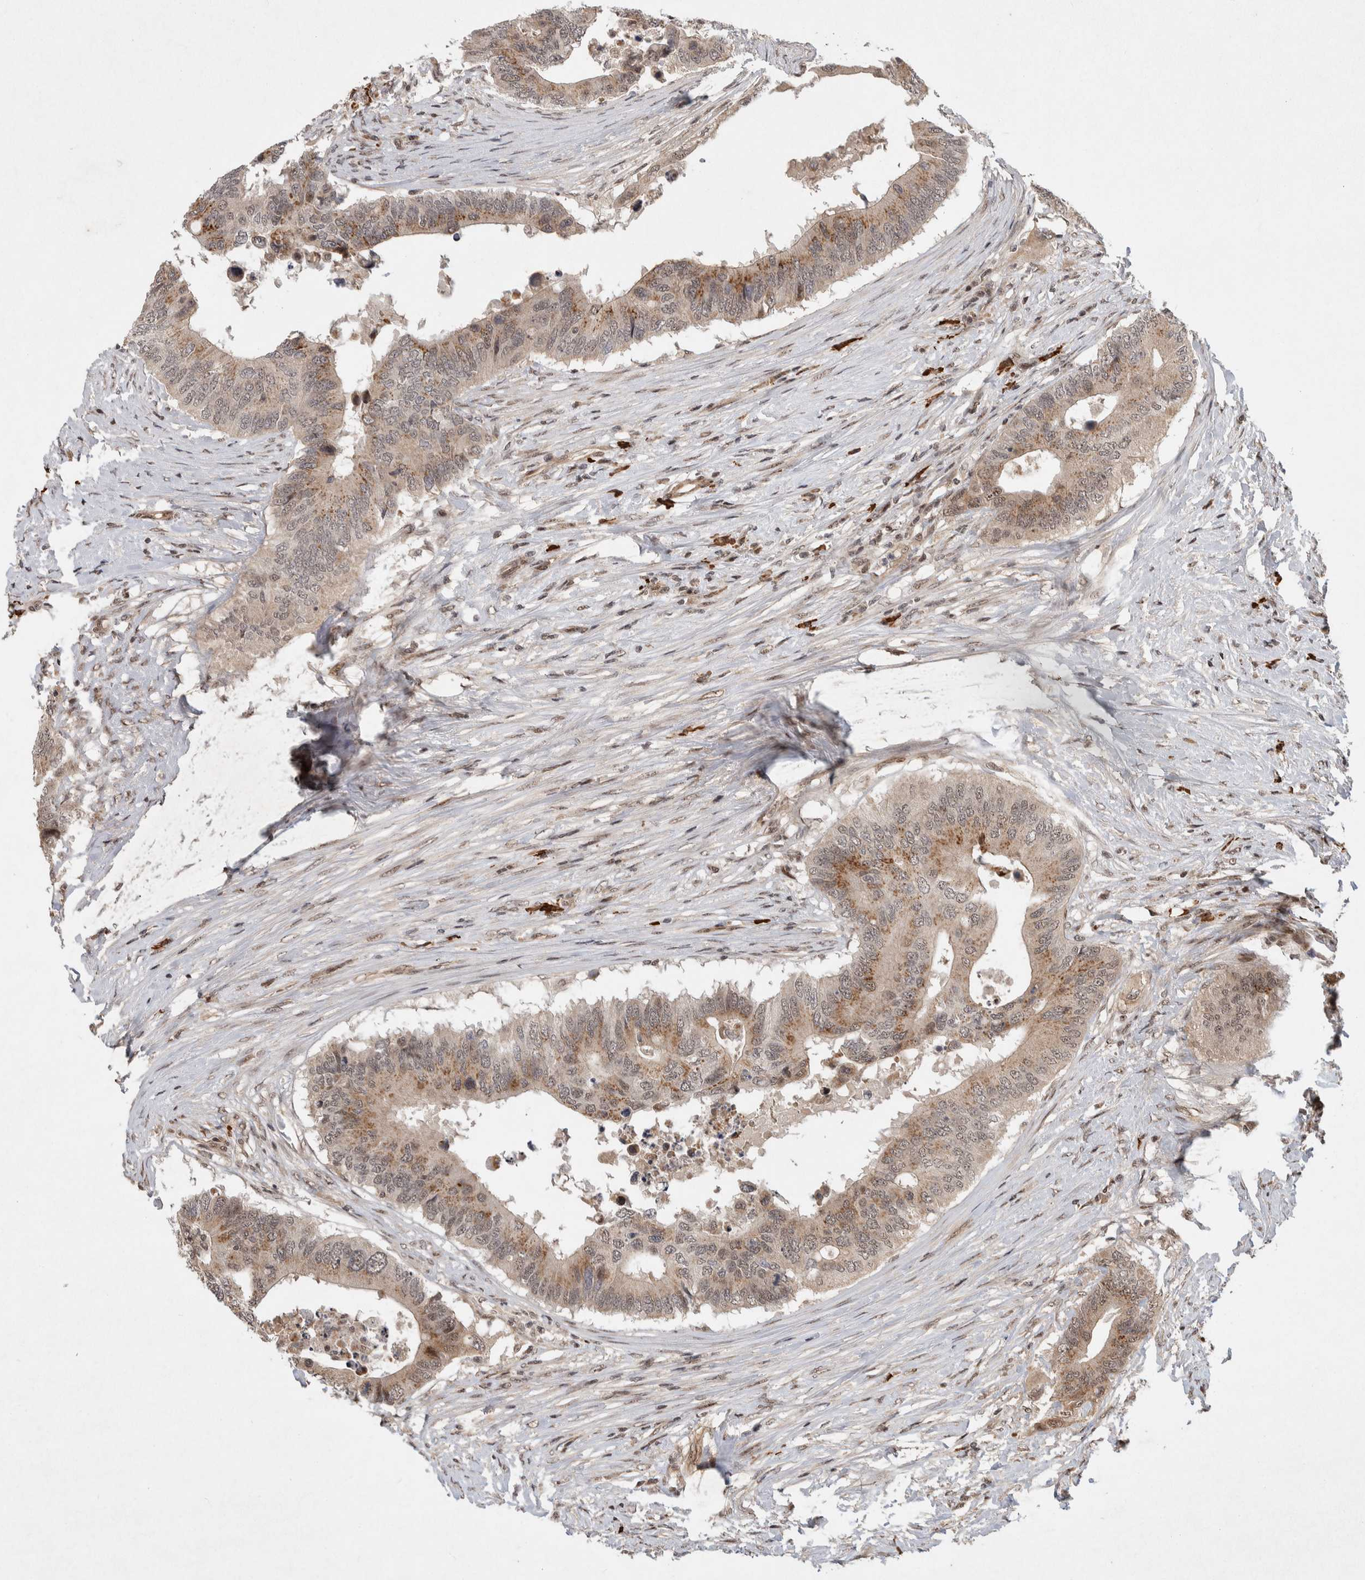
{"staining": {"intensity": "moderate", "quantity": "25%-75%", "location": "cytoplasmic/membranous"}, "tissue": "colorectal cancer", "cell_type": "Tumor cells", "image_type": "cancer", "snomed": [{"axis": "morphology", "description": "Adenocarcinoma, NOS"}, {"axis": "topography", "description": "Colon"}], "caption": "Immunohistochemistry (IHC) of colorectal cancer shows medium levels of moderate cytoplasmic/membranous staining in approximately 25%-75% of tumor cells. (IHC, brightfield microscopy, high magnification).", "gene": "TOR1B", "patient": {"sex": "male", "age": 71}}